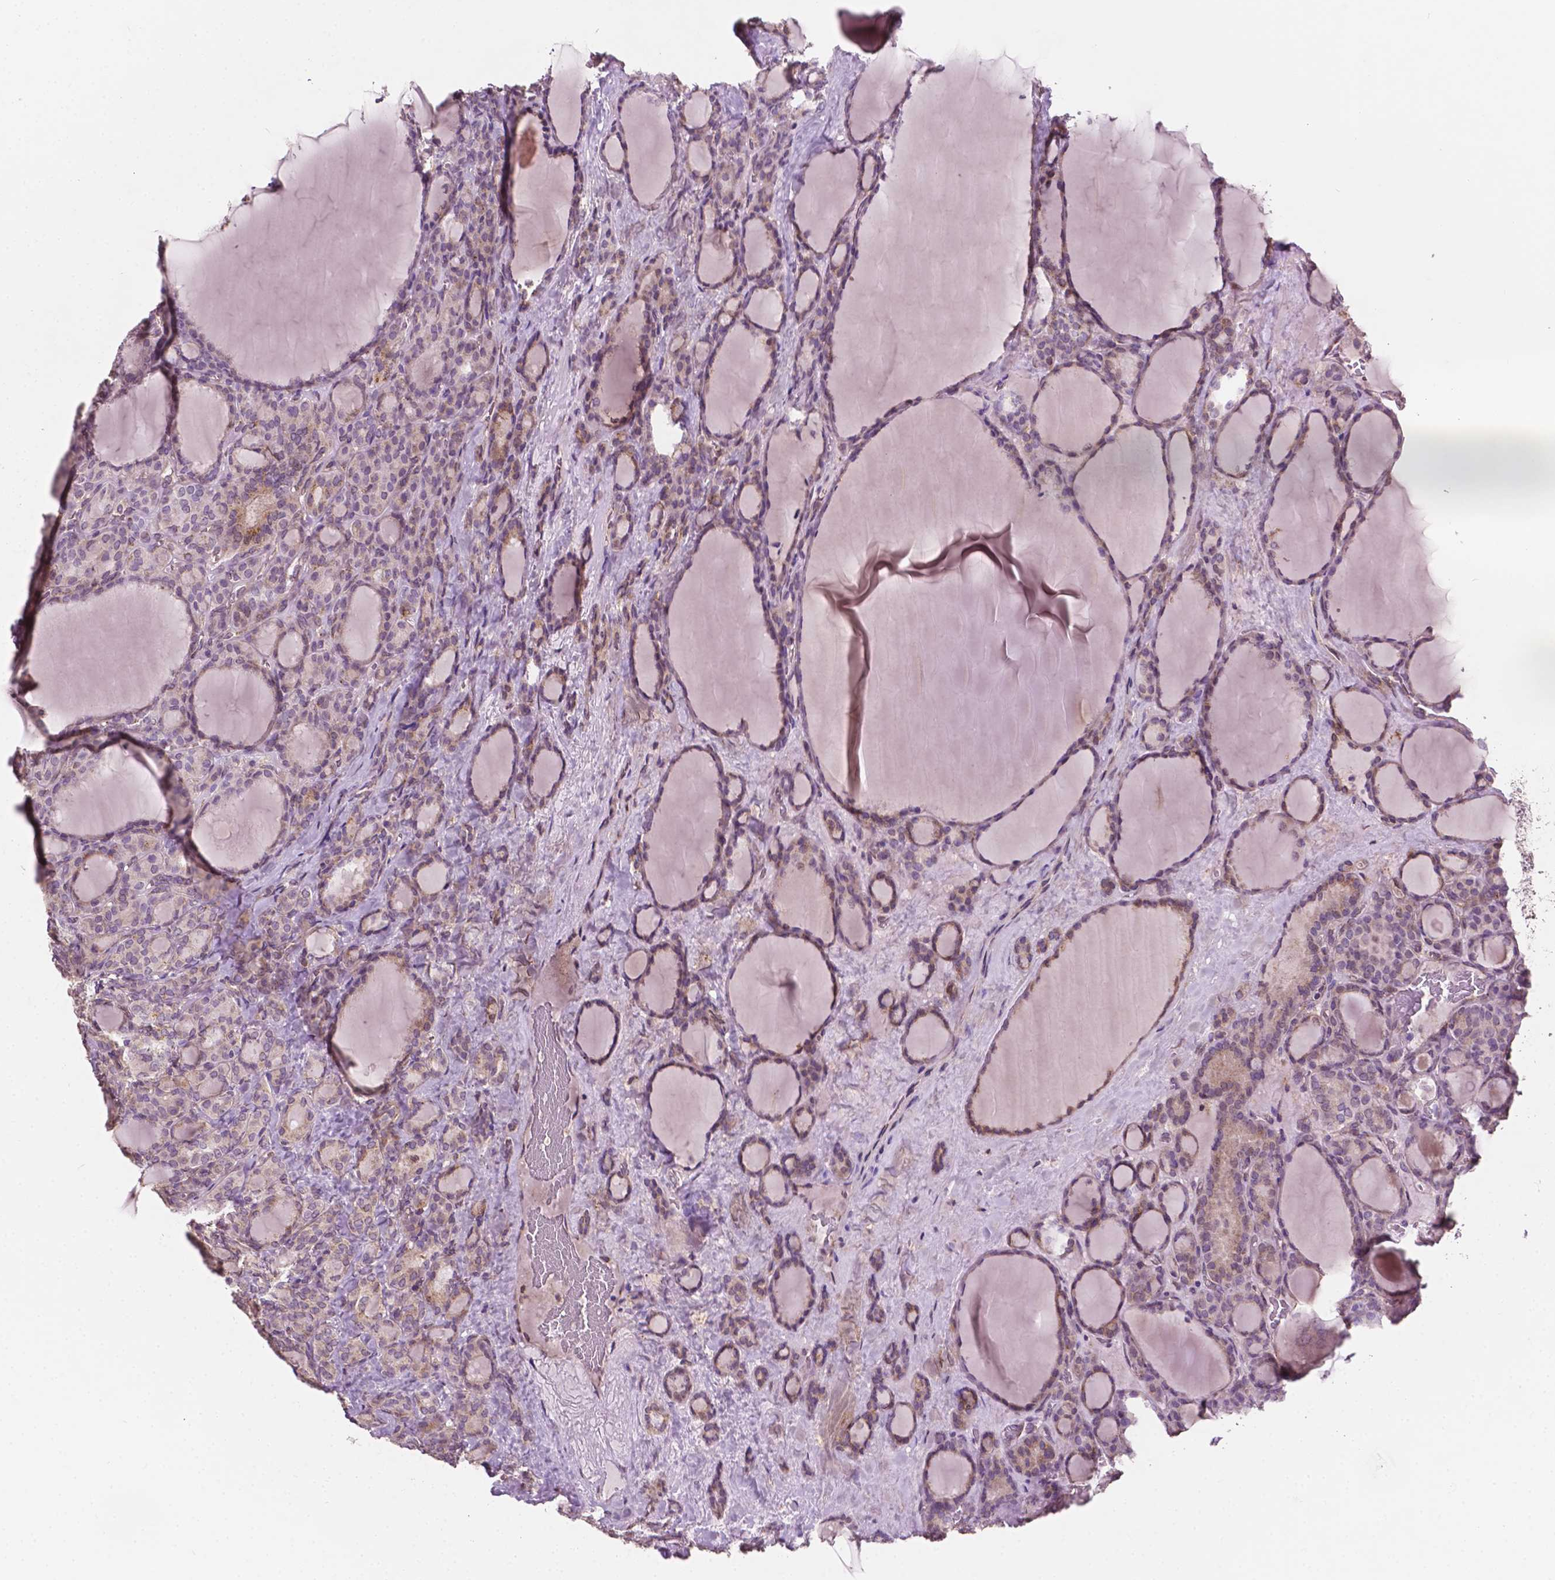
{"staining": {"intensity": "weak", "quantity": ">75%", "location": "cytoplasmic/membranous"}, "tissue": "thyroid cancer", "cell_type": "Tumor cells", "image_type": "cancer", "snomed": [{"axis": "morphology", "description": "Normal tissue, NOS"}, {"axis": "morphology", "description": "Follicular adenoma carcinoma, NOS"}, {"axis": "topography", "description": "Thyroid gland"}], "caption": "The micrograph displays immunohistochemical staining of follicular adenoma carcinoma (thyroid). There is weak cytoplasmic/membranous expression is appreciated in about >75% of tumor cells. (Brightfield microscopy of DAB IHC at high magnification).", "gene": "EBAG9", "patient": {"sex": "female", "age": 31}}